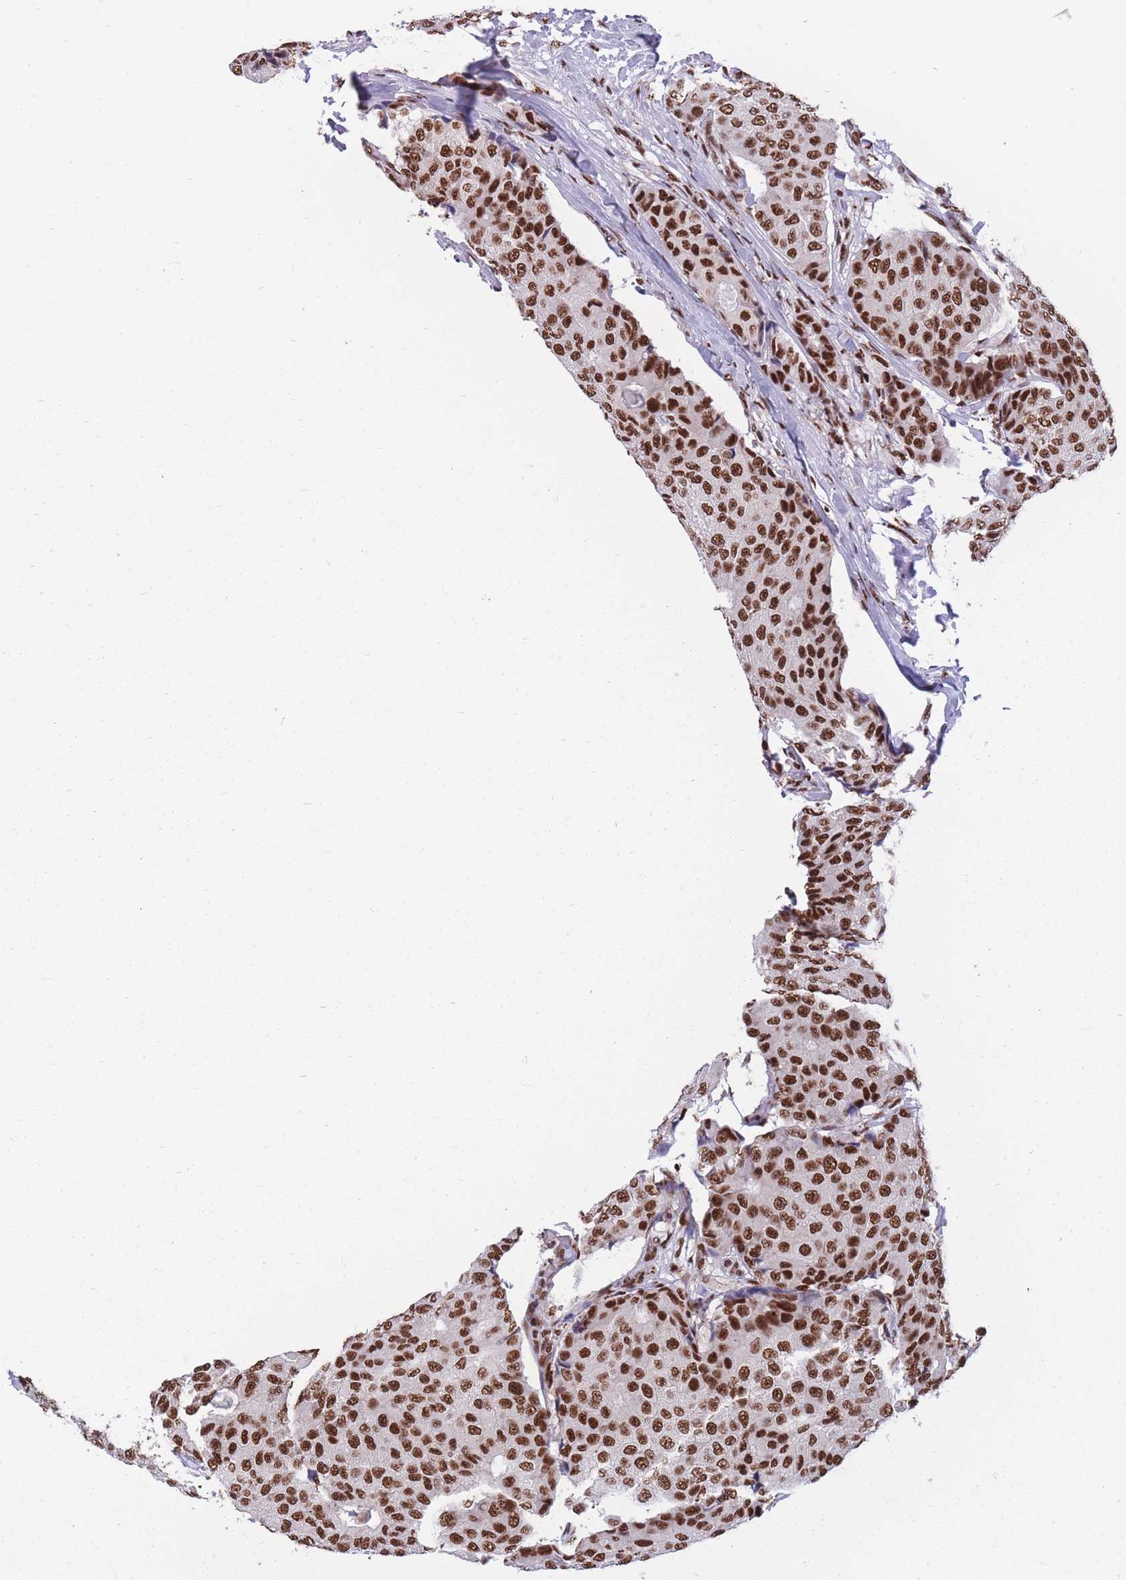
{"staining": {"intensity": "moderate", "quantity": ">75%", "location": "nuclear"}, "tissue": "breast cancer", "cell_type": "Tumor cells", "image_type": "cancer", "snomed": [{"axis": "morphology", "description": "Duct carcinoma"}, {"axis": "topography", "description": "Breast"}], "caption": "Tumor cells reveal moderate nuclear expression in about >75% of cells in breast intraductal carcinoma. Immunohistochemistry stains the protein in brown and the nuclei are stained blue.", "gene": "PRPF19", "patient": {"sex": "female", "age": 75}}